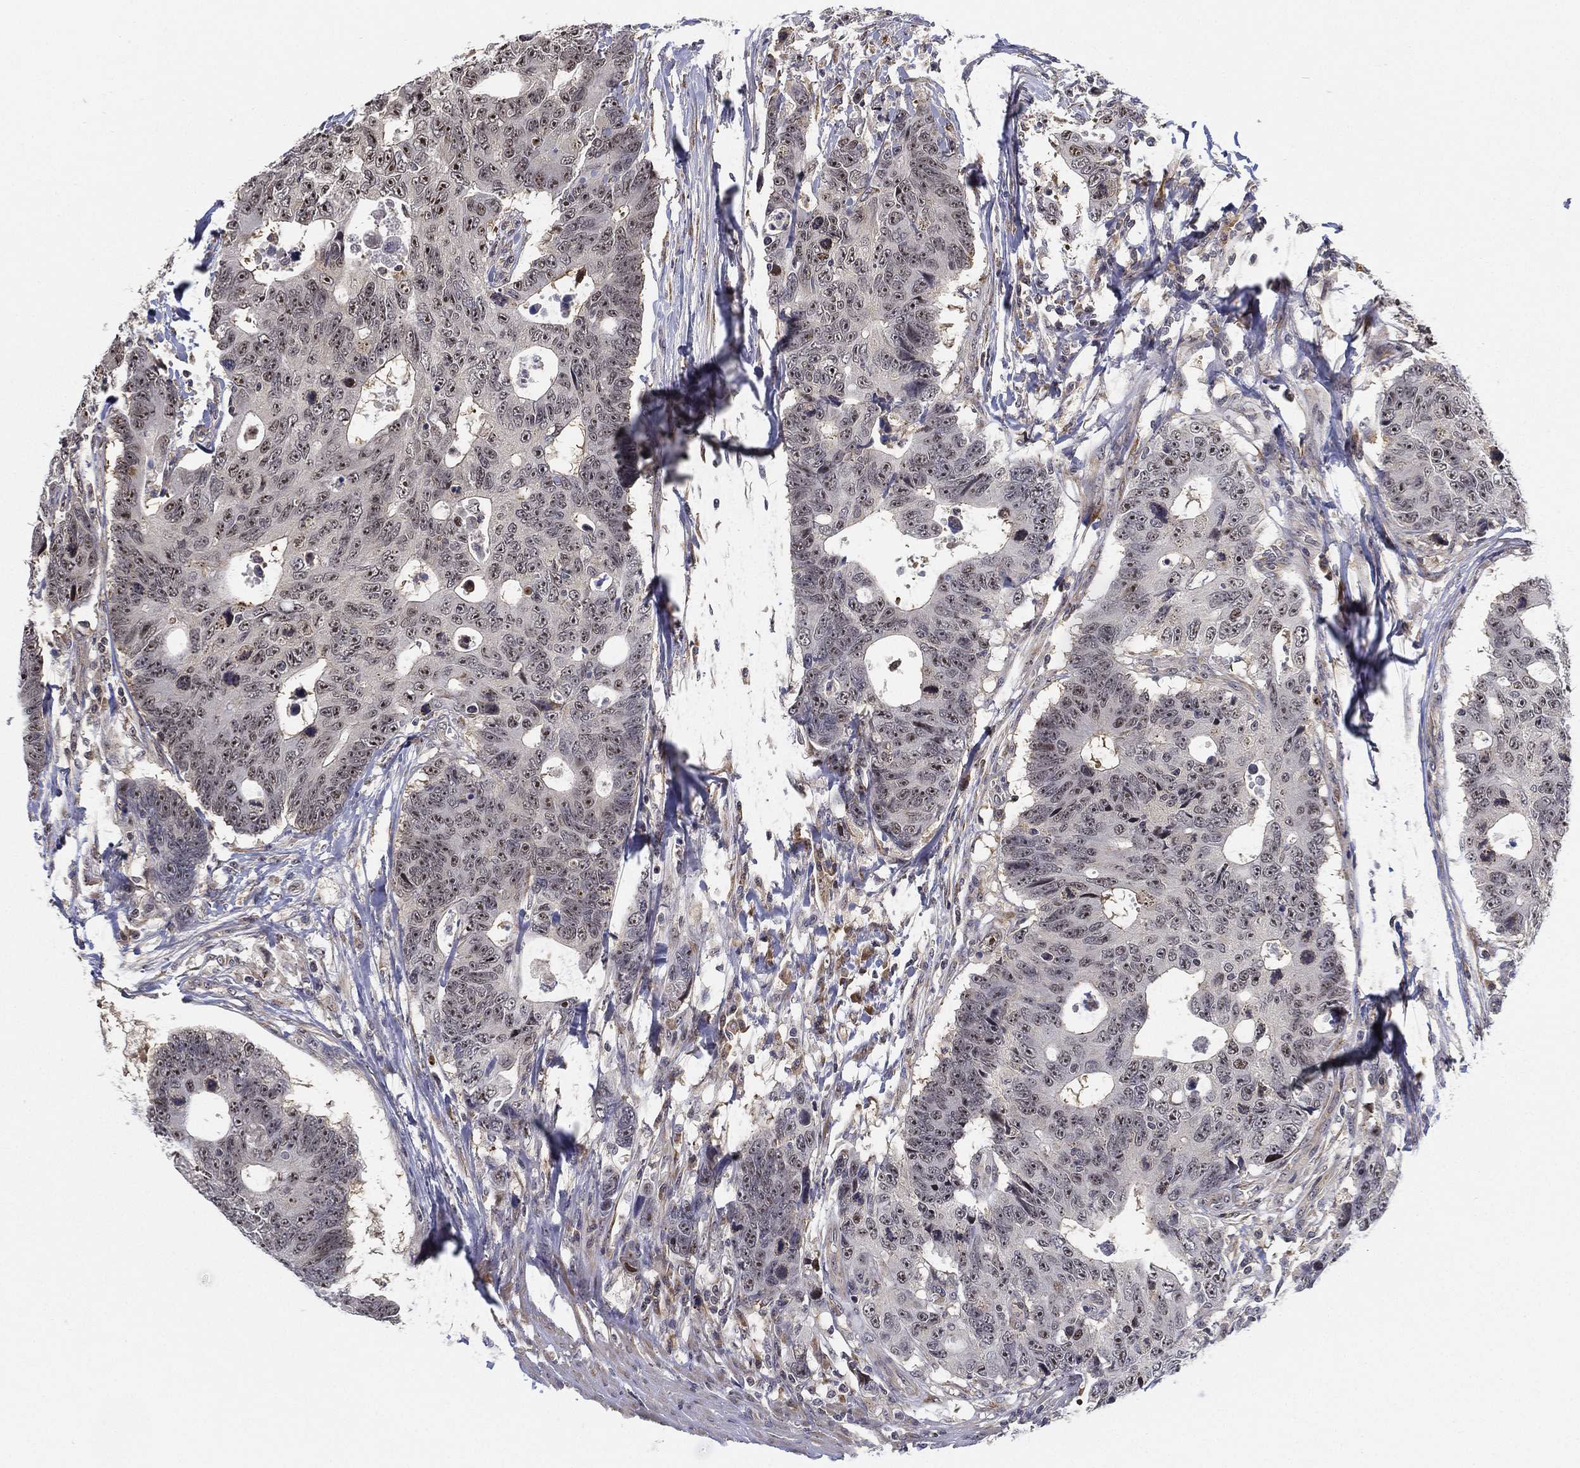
{"staining": {"intensity": "moderate", "quantity": "<25%", "location": "nuclear"}, "tissue": "colorectal cancer", "cell_type": "Tumor cells", "image_type": "cancer", "snomed": [{"axis": "morphology", "description": "Adenocarcinoma, NOS"}, {"axis": "topography", "description": "Colon"}], "caption": "Moderate nuclear protein staining is appreciated in about <25% of tumor cells in colorectal cancer.", "gene": "PPP1R16B", "patient": {"sex": "female", "age": 77}}